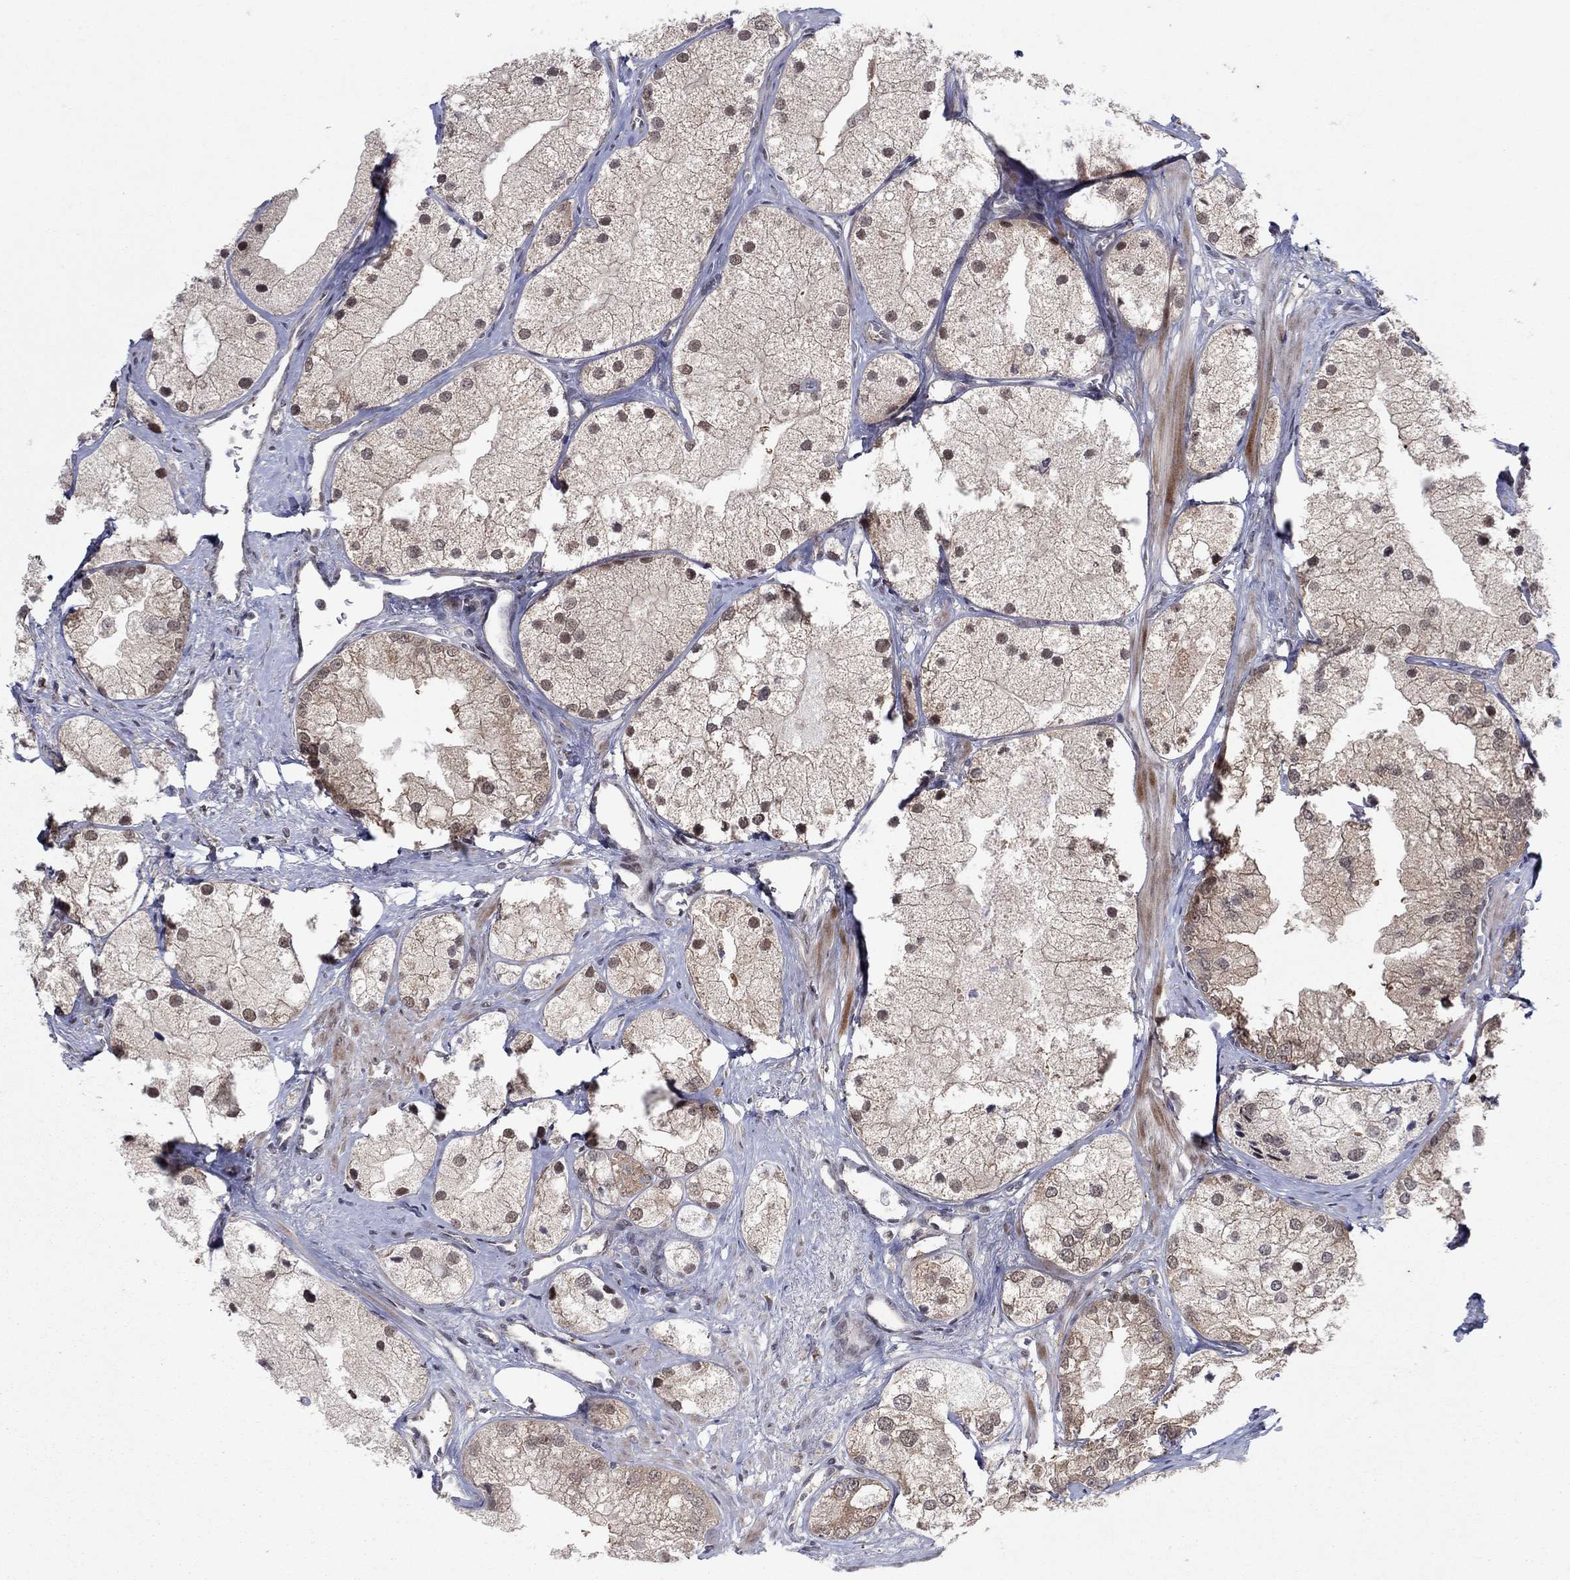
{"staining": {"intensity": "weak", "quantity": "<25%", "location": "cytoplasmic/membranous,nuclear"}, "tissue": "prostate cancer", "cell_type": "Tumor cells", "image_type": "cancer", "snomed": [{"axis": "morphology", "description": "Adenocarcinoma, NOS"}, {"axis": "topography", "description": "Prostate and seminal vesicle, NOS"}, {"axis": "topography", "description": "Prostate"}], "caption": "Immunohistochemistry (IHC) photomicrograph of human adenocarcinoma (prostate) stained for a protein (brown), which displays no expression in tumor cells. (DAB (3,3'-diaminobenzidine) IHC with hematoxylin counter stain).", "gene": "PSMC1", "patient": {"sex": "male", "age": 79}}